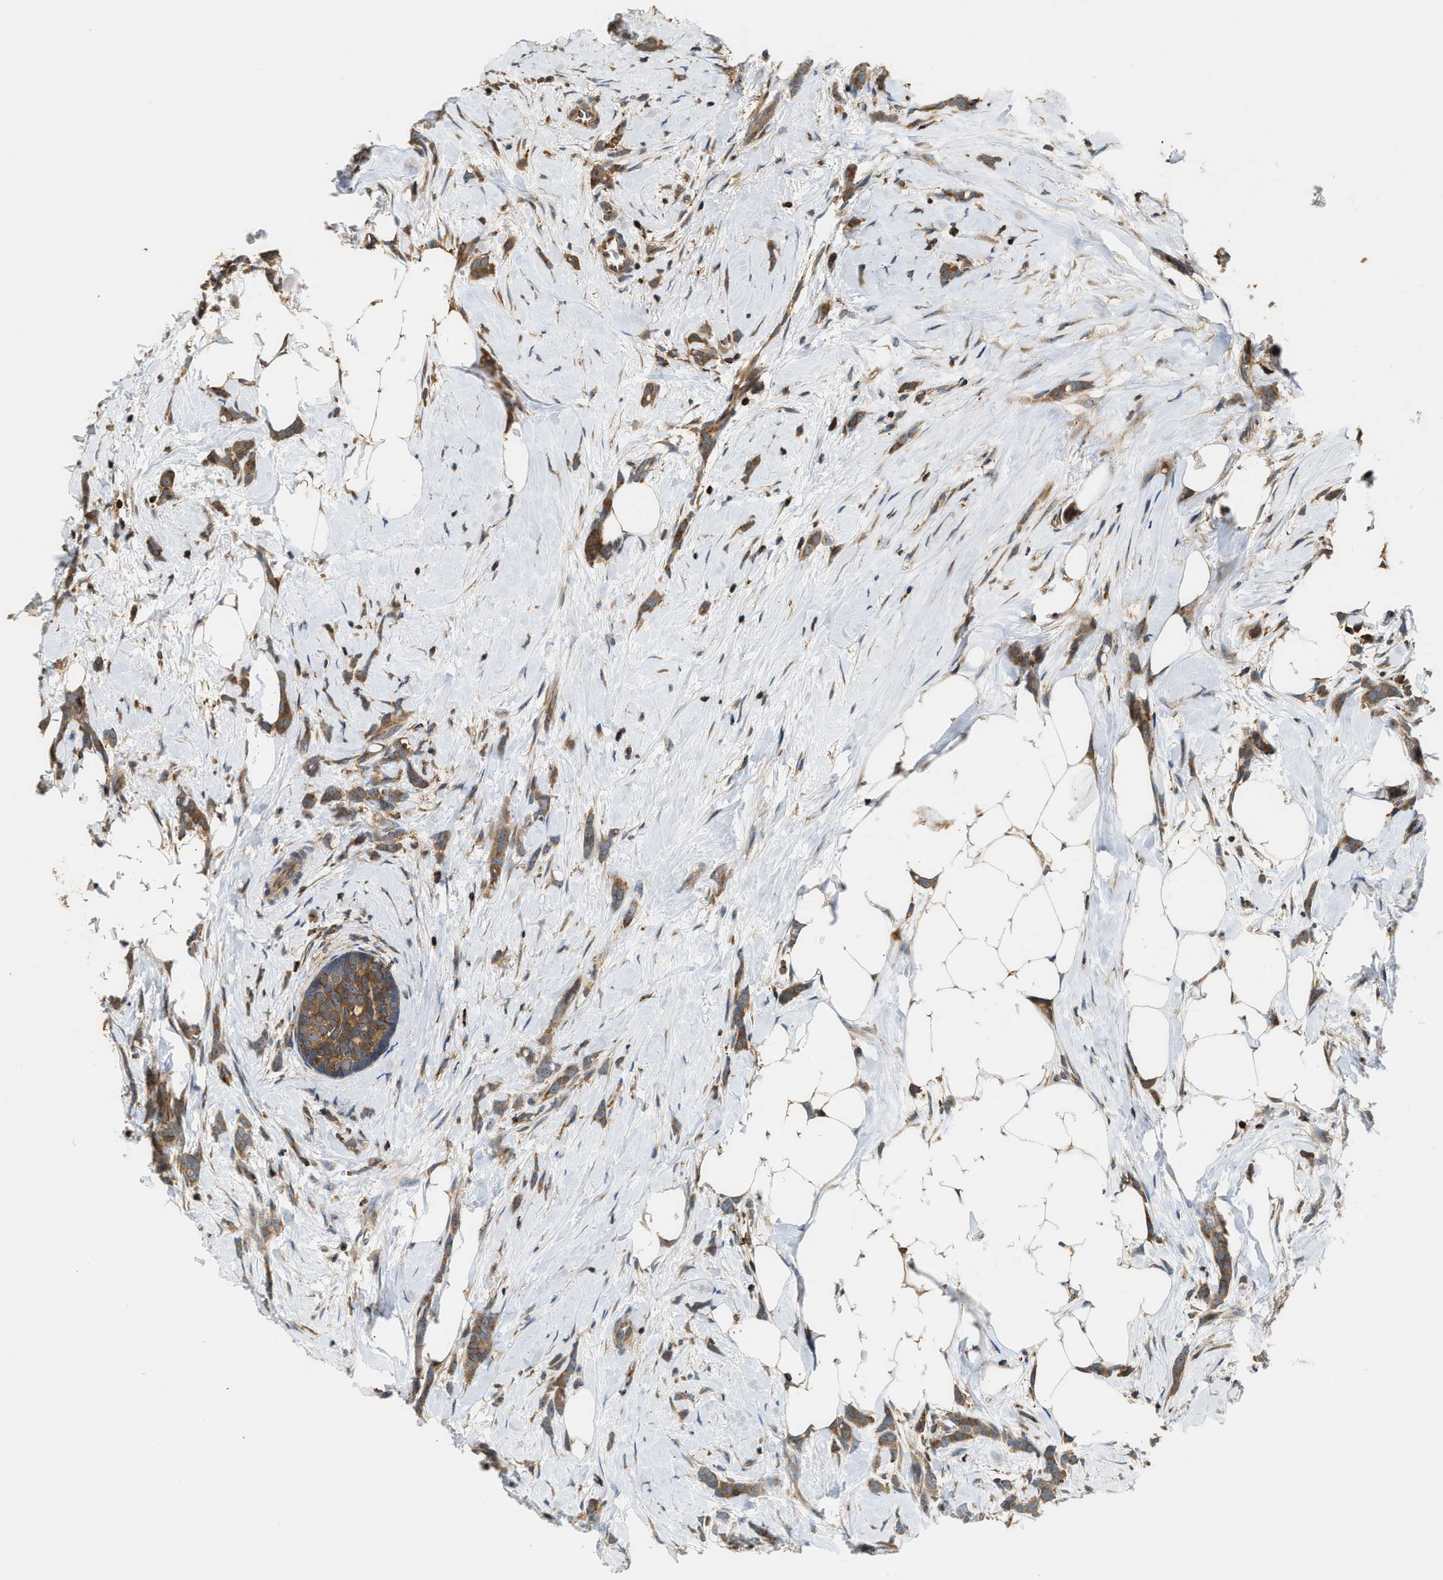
{"staining": {"intensity": "moderate", "quantity": ">75%", "location": "cytoplasmic/membranous"}, "tissue": "breast cancer", "cell_type": "Tumor cells", "image_type": "cancer", "snomed": [{"axis": "morphology", "description": "Lobular carcinoma, in situ"}, {"axis": "morphology", "description": "Lobular carcinoma"}, {"axis": "topography", "description": "Breast"}], "caption": "DAB (3,3'-diaminobenzidine) immunohistochemical staining of human breast cancer reveals moderate cytoplasmic/membranous protein expression in approximately >75% of tumor cells.", "gene": "SNX5", "patient": {"sex": "female", "age": 41}}